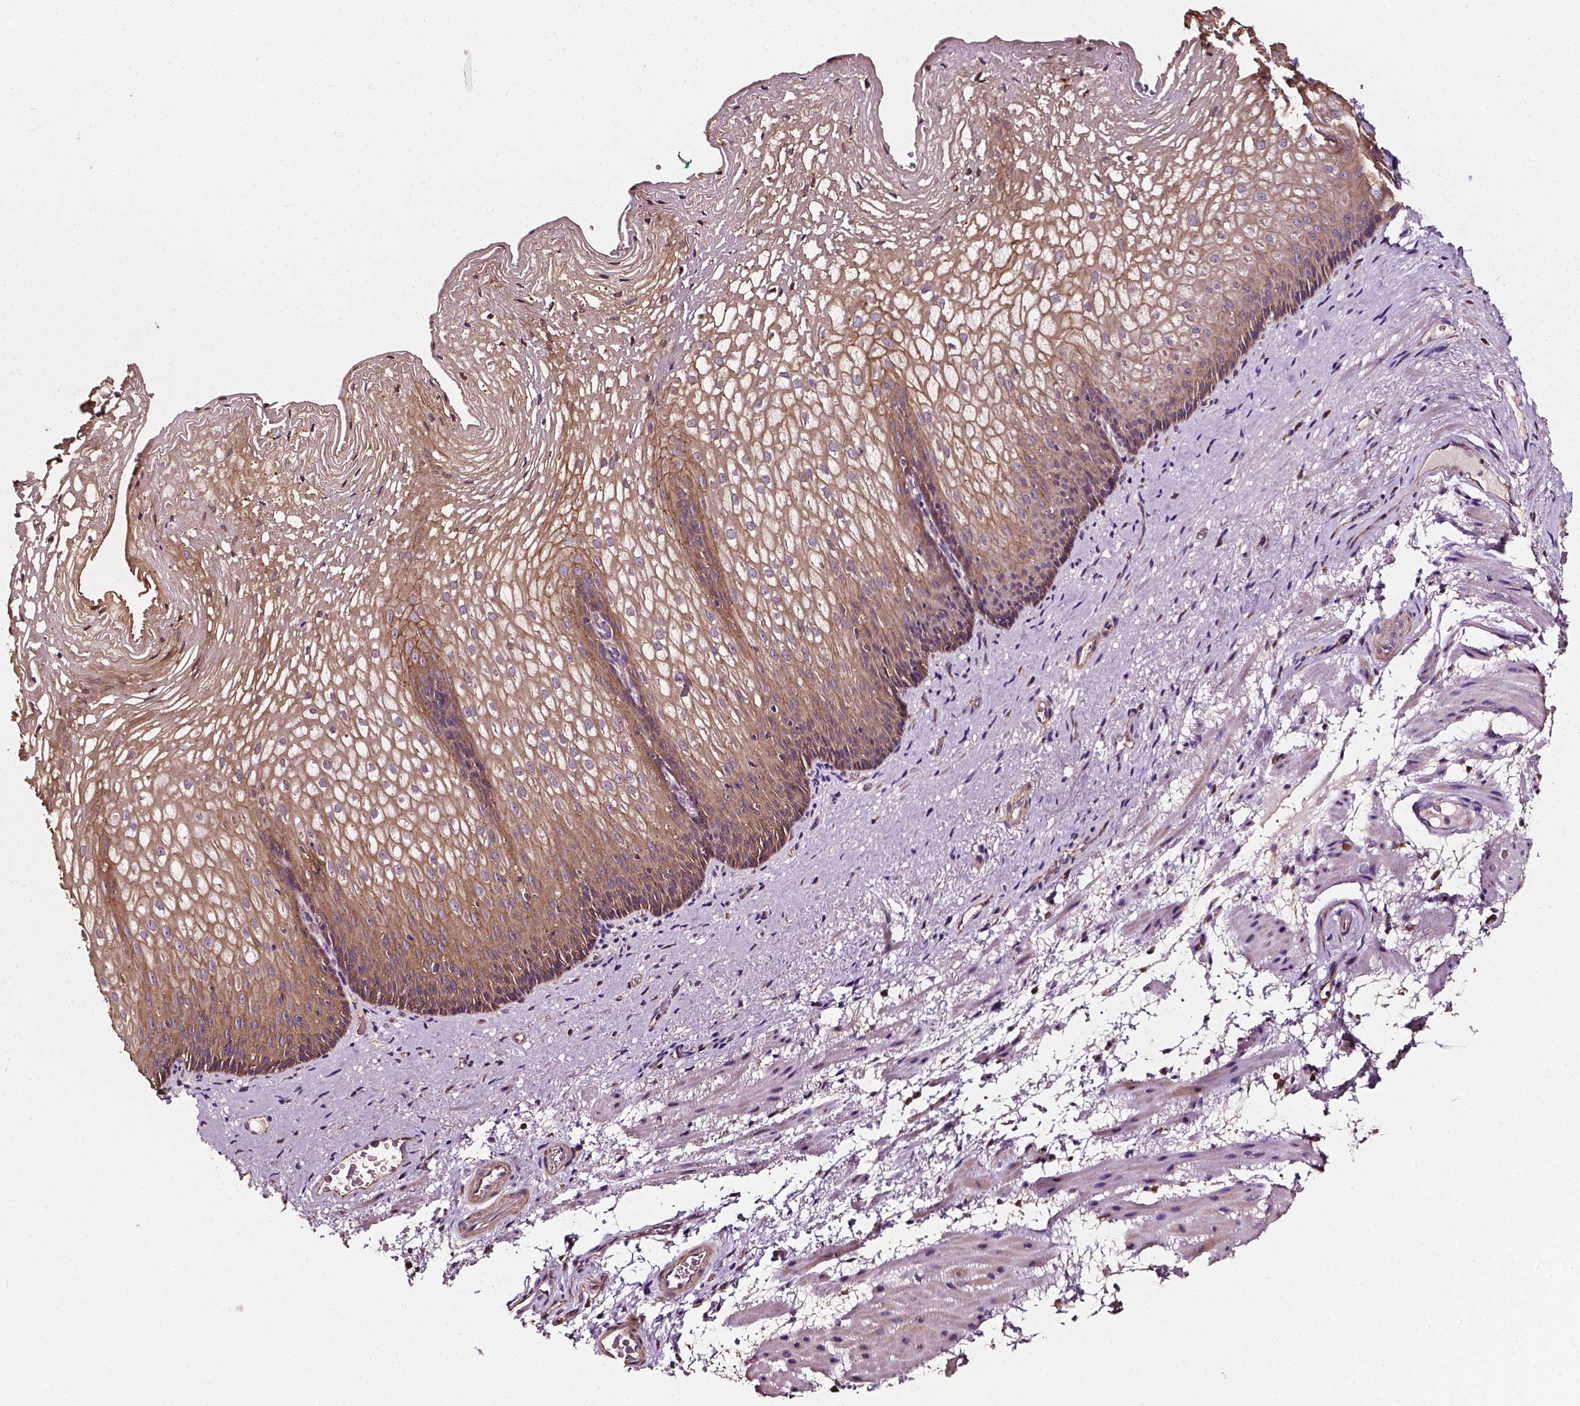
{"staining": {"intensity": "moderate", "quantity": ">75%", "location": "cytoplasmic/membranous"}, "tissue": "esophagus", "cell_type": "Squamous epithelial cells", "image_type": "normal", "snomed": [{"axis": "morphology", "description": "Normal tissue, NOS"}, {"axis": "topography", "description": "Esophagus"}], "caption": "Esophagus stained with IHC displays moderate cytoplasmic/membranous positivity in approximately >75% of squamous epithelial cells. (brown staining indicates protein expression, while blue staining denotes nuclei).", "gene": "ATG16L1", "patient": {"sex": "male", "age": 76}}